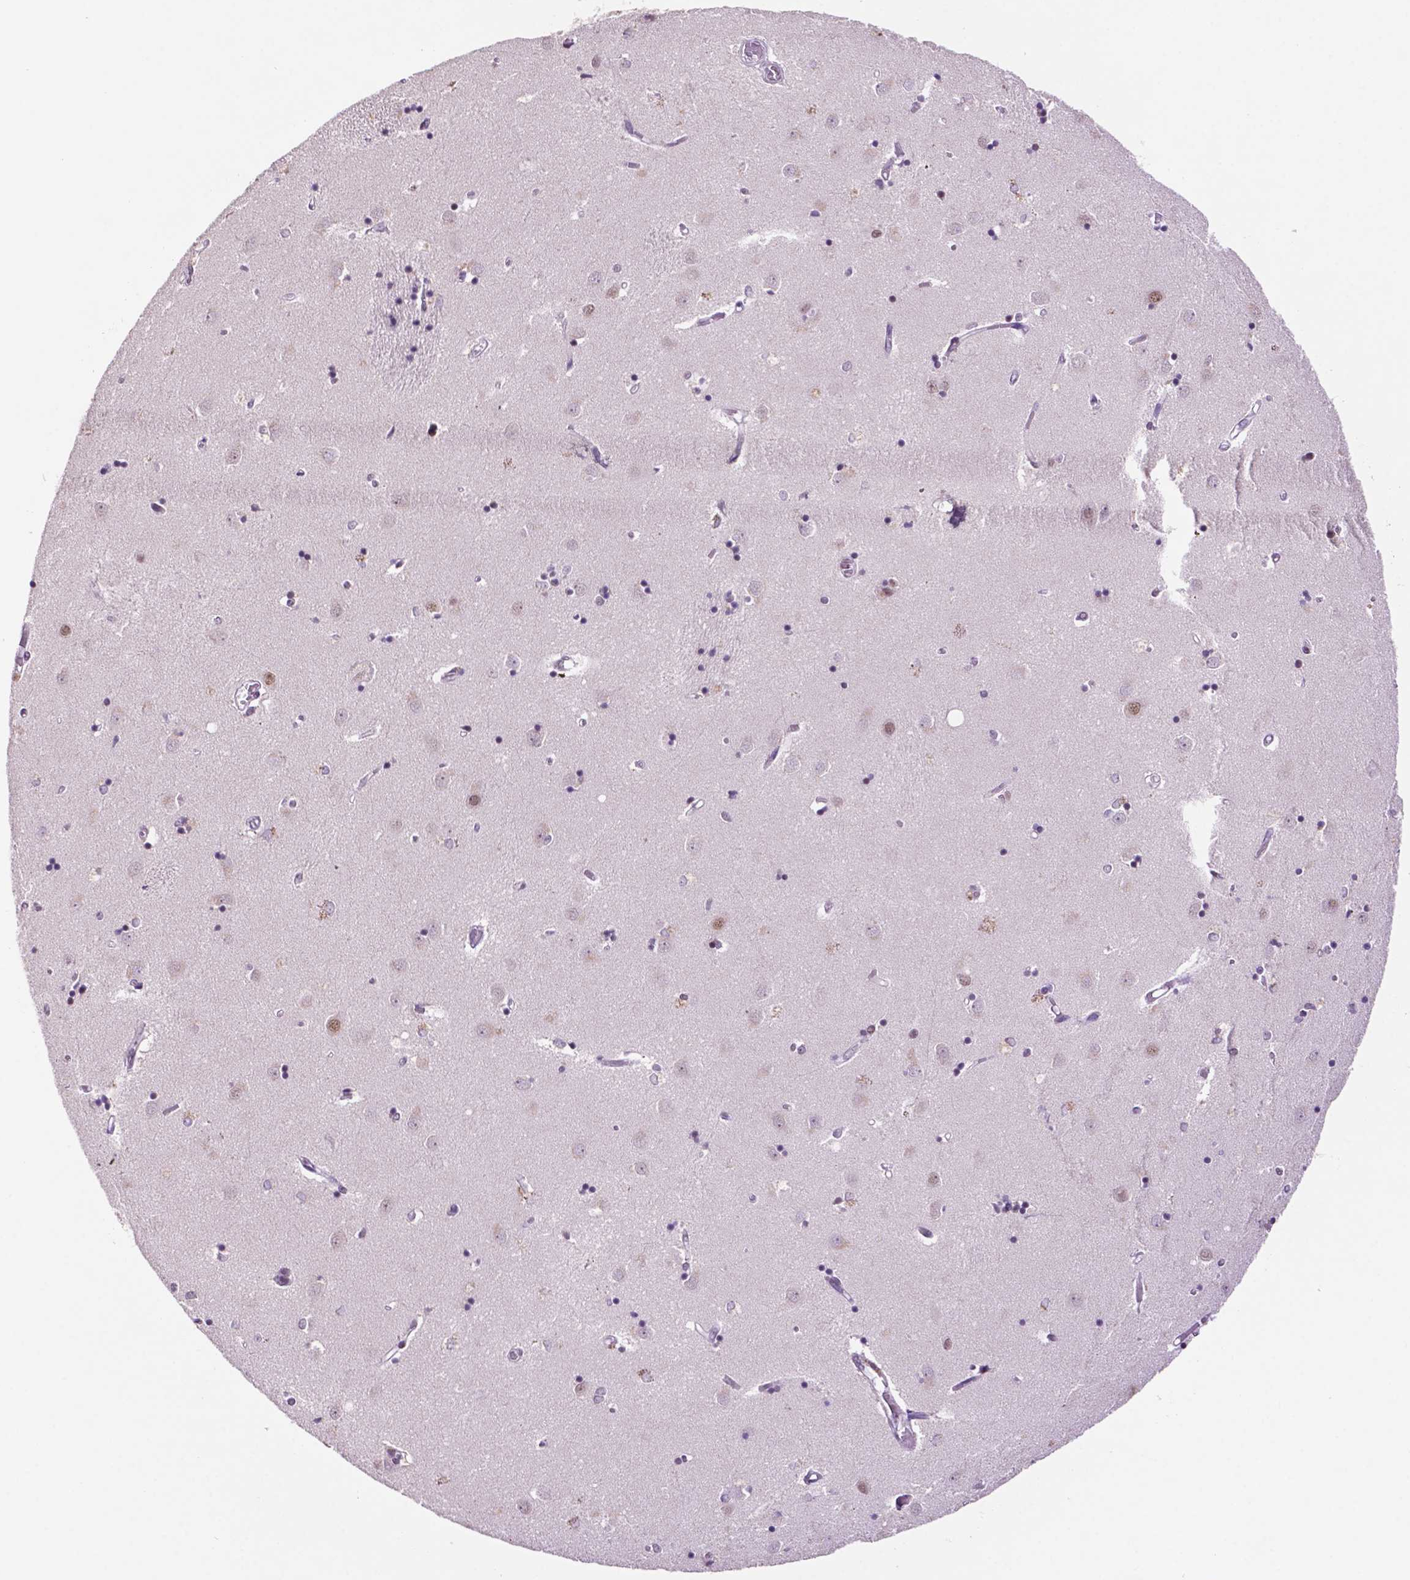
{"staining": {"intensity": "moderate", "quantity": "<25%", "location": "nuclear"}, "tissue": "caudate", "cell_type": "Glial cells", "image_type": "normal", "snomed": [{"axis": "morphology", "description": "Normal tissue, NOS"}, {"axis": "topography", "description": "Lateral ventricle wall"}], "caption": "Benign caudate demonstrates moderate nuclear expression in approximately <25% of glial cells.", "gene": "NCOR1", "patient": {"sex": "male", "age": 54}}